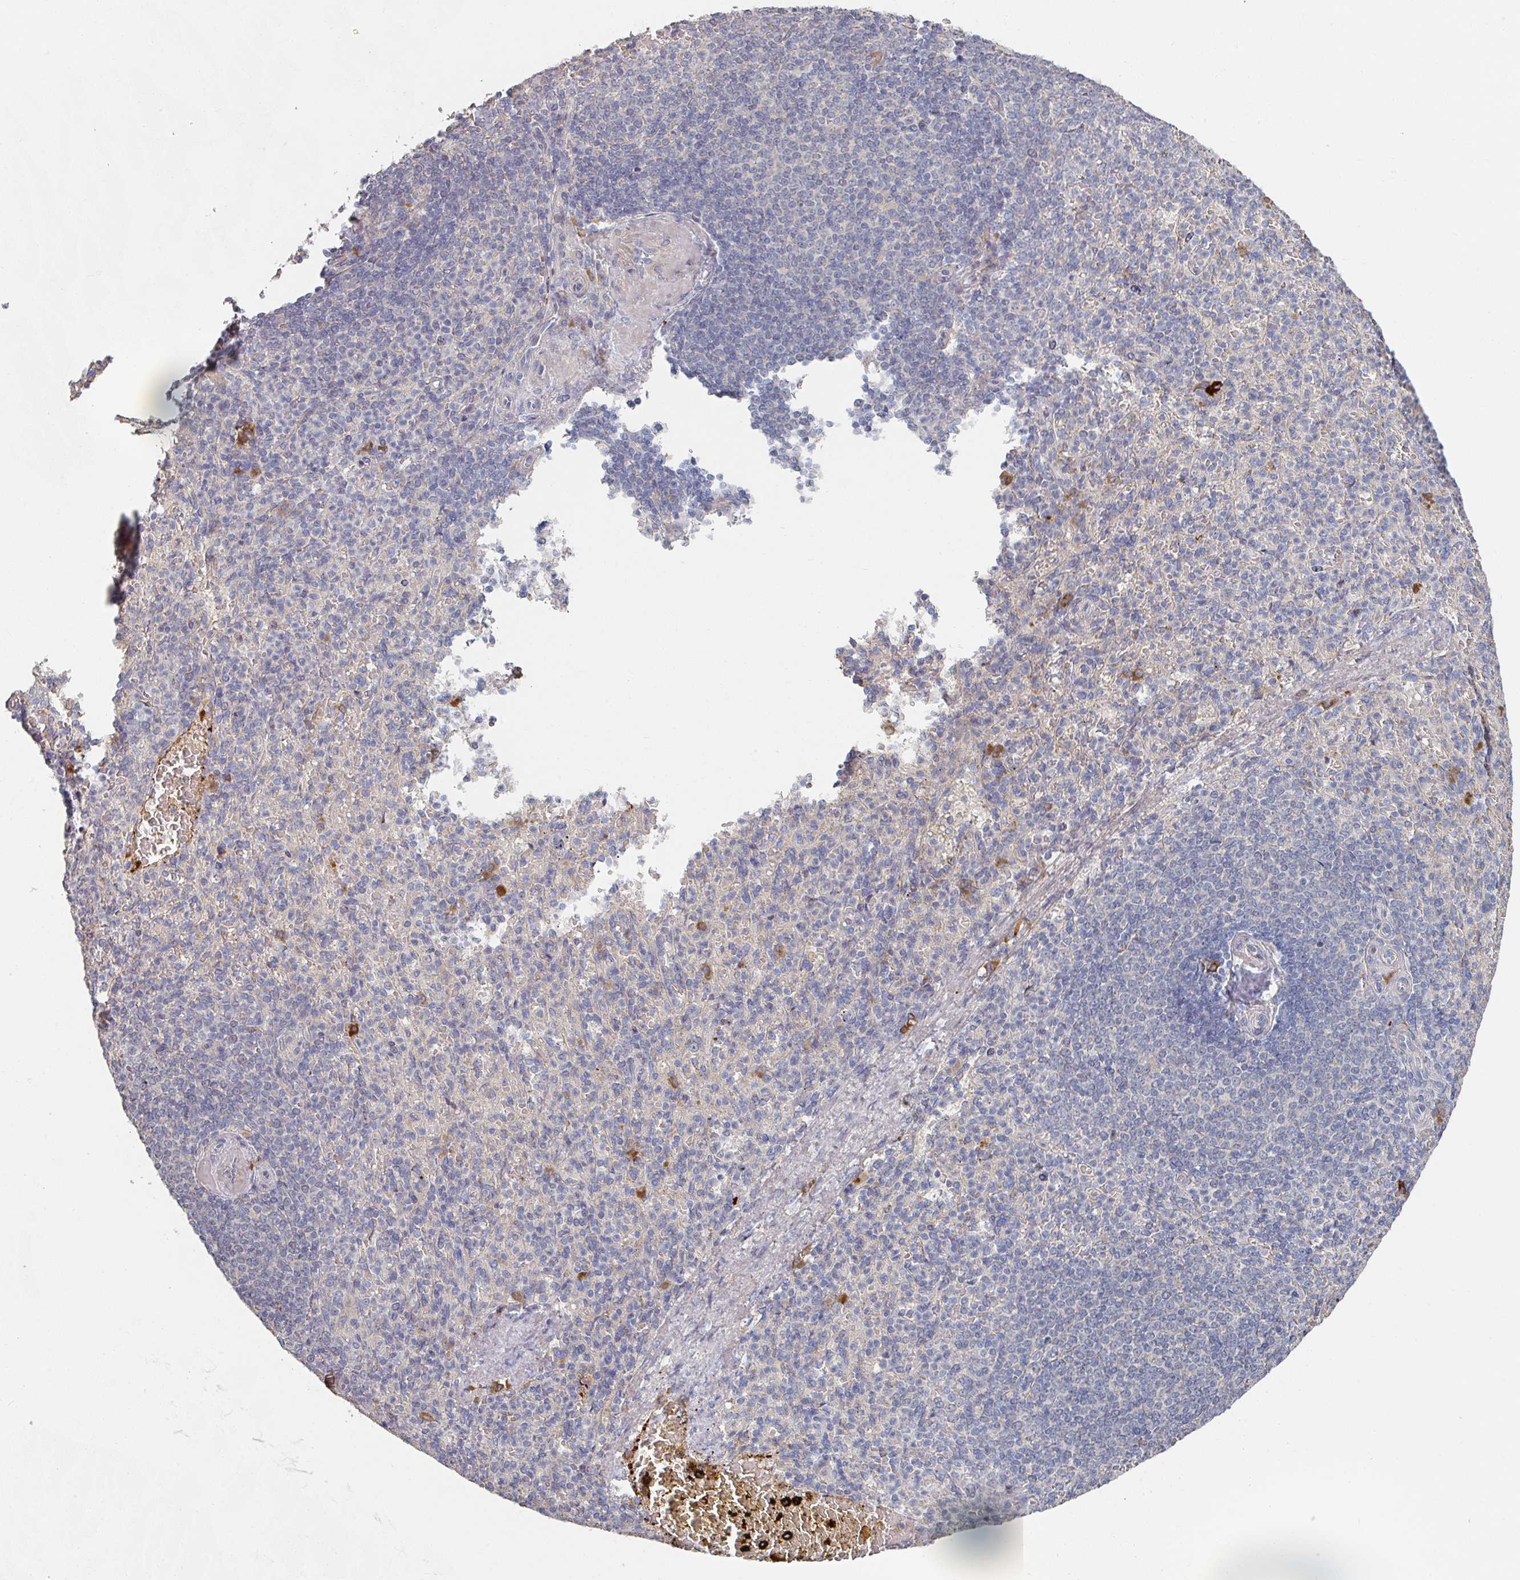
{"staining": {"intensity": "negative", "quantity": "none", "location": "none"}, "tissue": "spleen", "cell_type": "Cells in red pulp", "image_type": "normal", "snomed": [{"axis": "morphology", "description": "Normal tissue, NOS"}, {"axis": "topography", "description": "Spleen"}], "caption": "IHC image of unremarkable human spleen stained for a protein (brown), which demonstrates no expression in cells in red pulp.", "gene": "ENSG00000249773", "patient": {"sex": "female", "age": 74}}